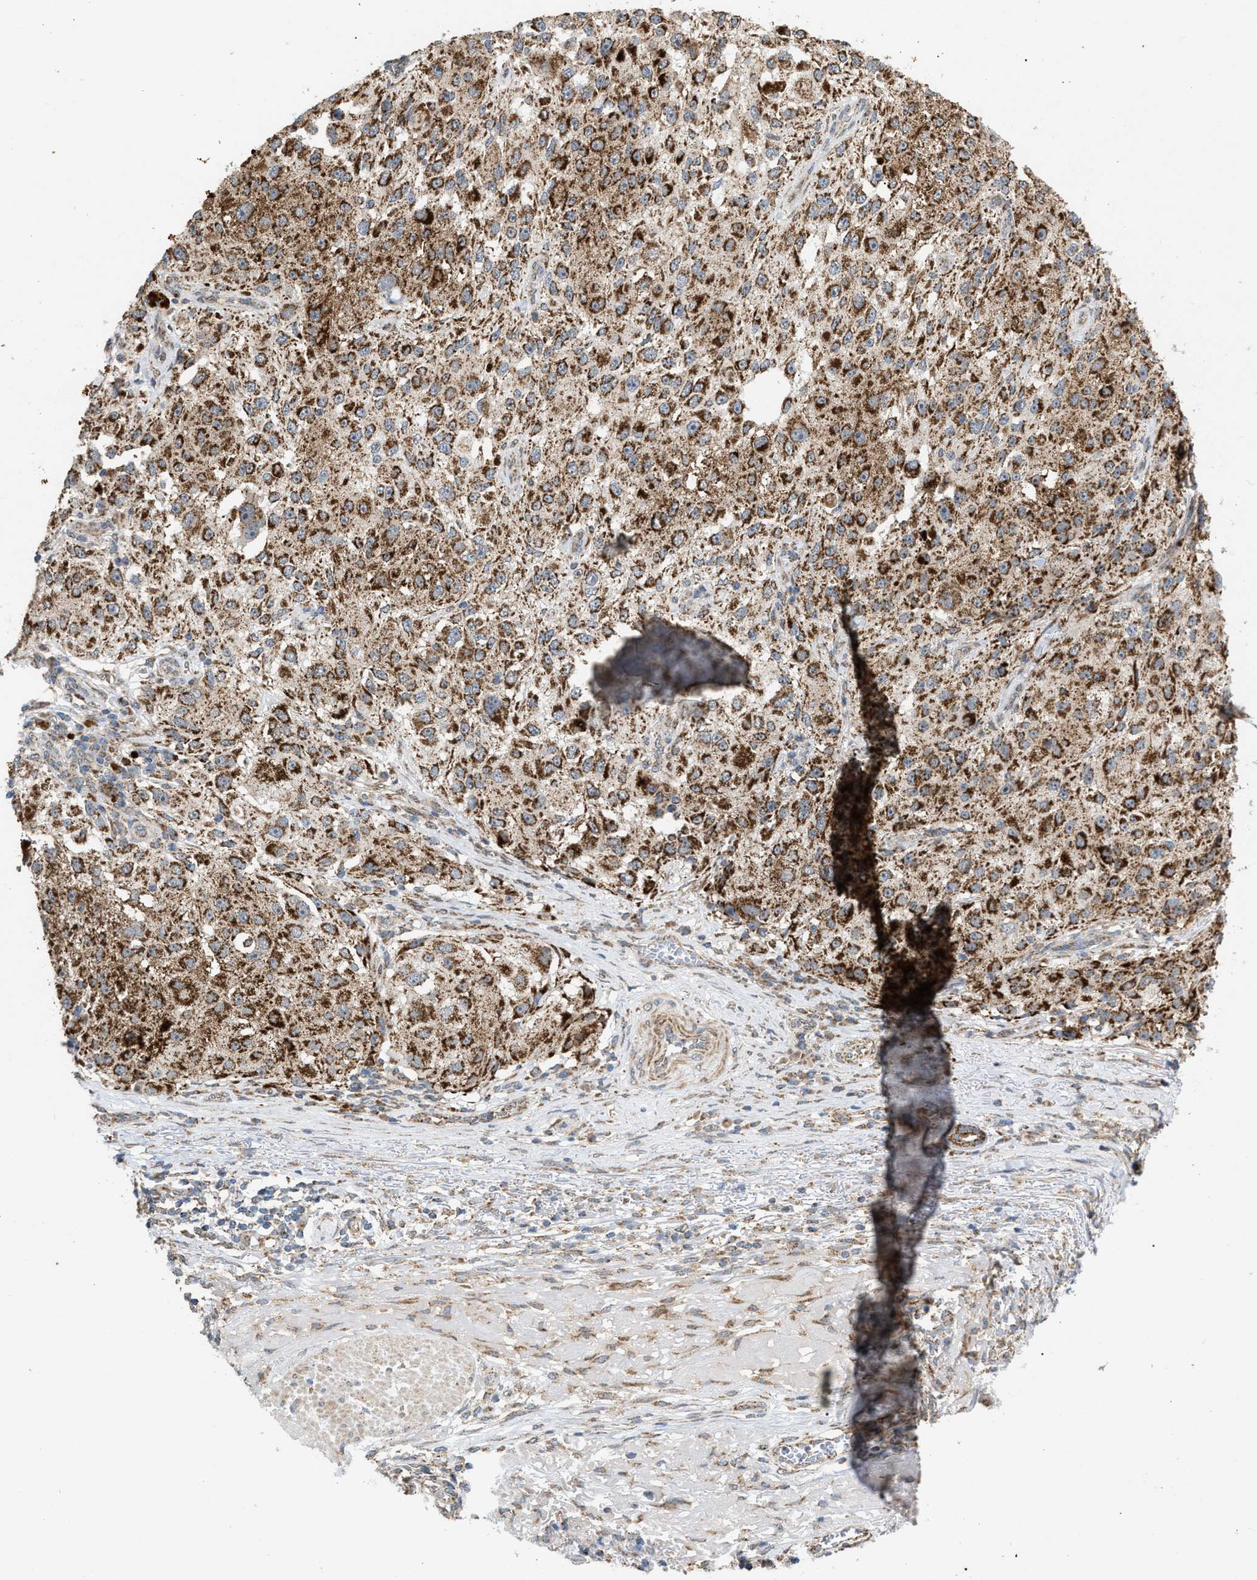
{"staining": {"intensity": "moderate", "quantity": ">75%", "location": "cytoplasmic/membranous"}, "tissue": "melanoma", "cell_type": "Tumor cells", "image_type": "cancer", "snomed": [{"axis": "morphology", "description": "Necrosis, NOS"}, {"axis": "morphology", "description": "Malignant melanoma, NOS"}, {"axis": "topography", "description": "Skin"}], "caption": "A photomicrograph of melanoma stained for a protein displays moderate cytoplasmic/membranous brown staining in tumor cells.", "gene": "TACO1", "patient": {"sex": "female", "age": 87}}